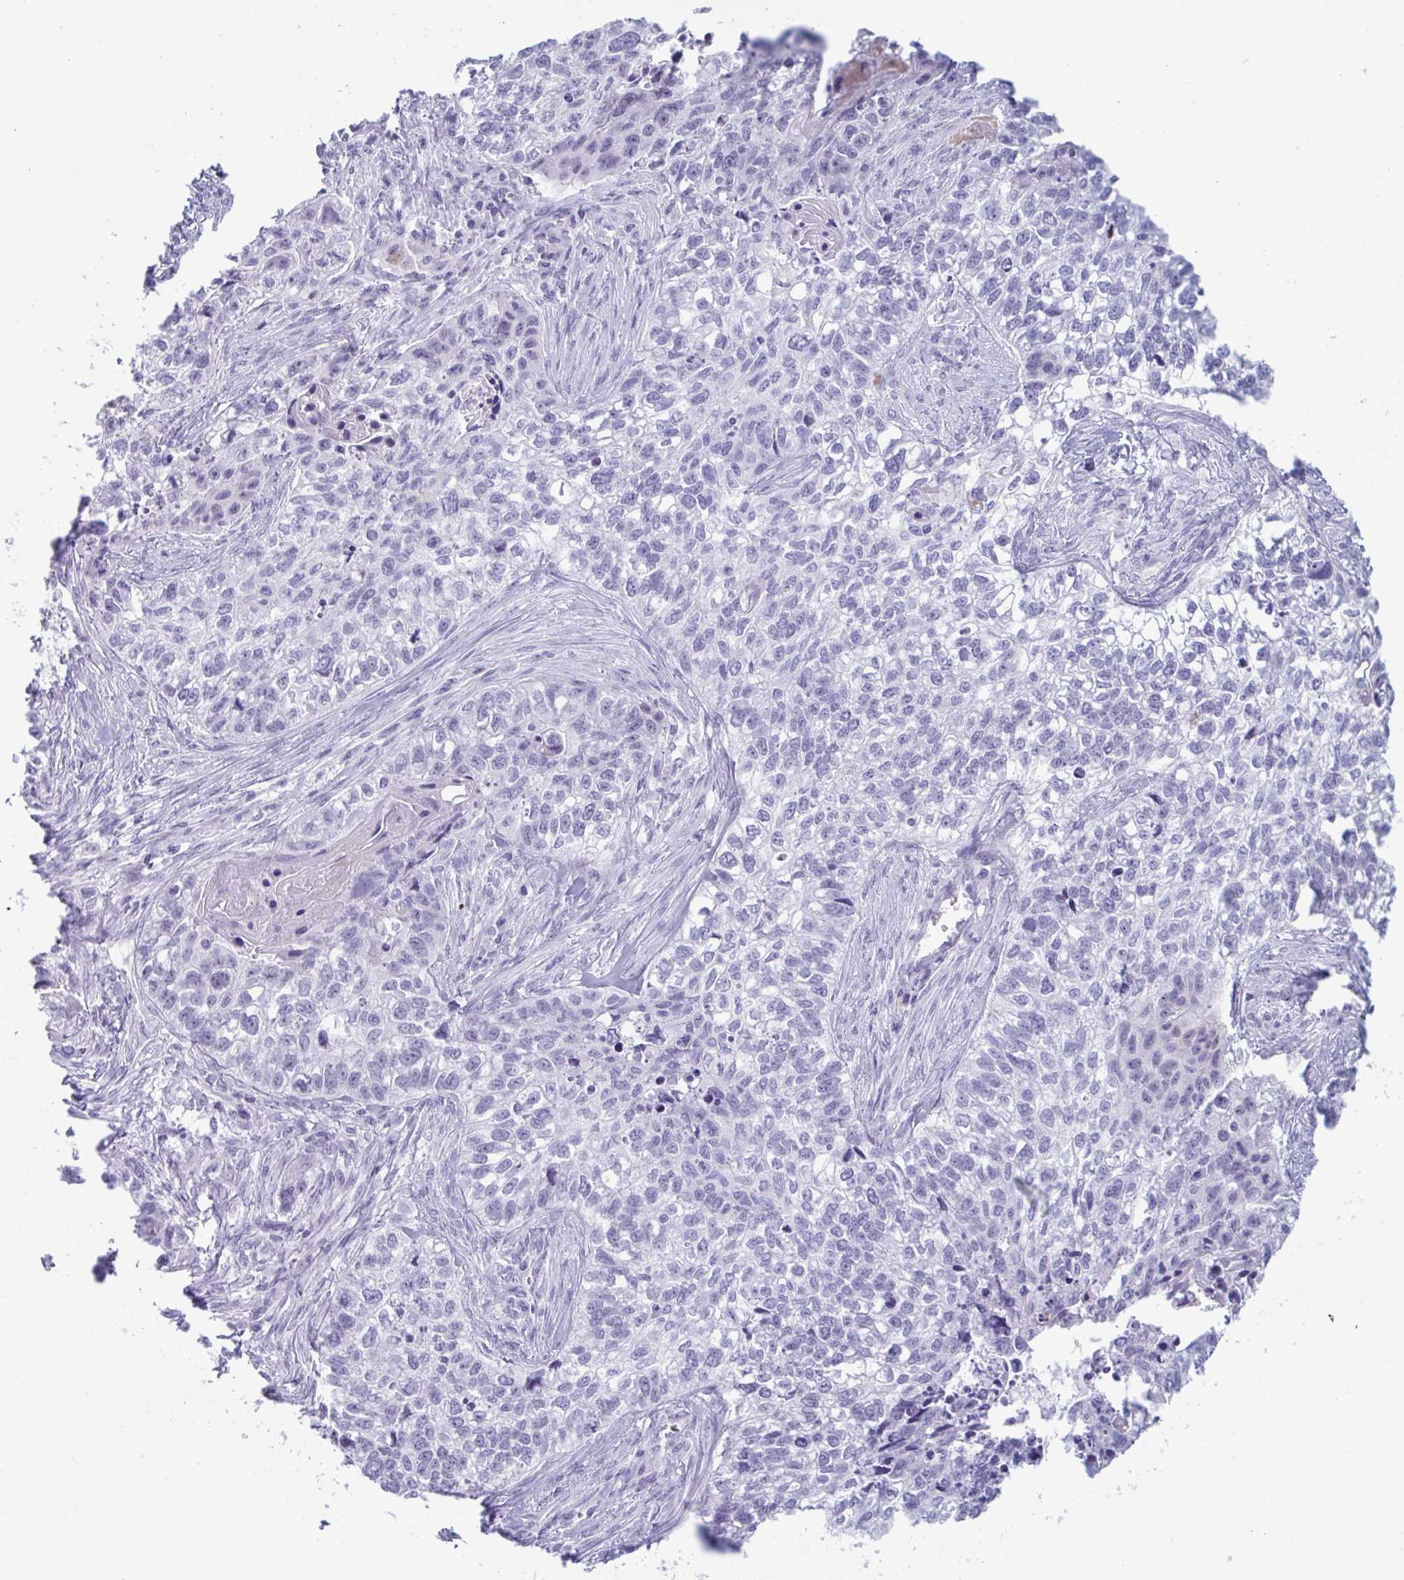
{"staining": {"intensity": "negative", "quantity": "none", "location": "none"}, "tissue": "lung cancer", "cell_type": "Tumor cells", "image_type": "cancer", "snomed": [{"axis": "morphology", "description": "Squamous cell carcinoma, NOS"}, {"axis": "topography", "description": "Lung"}], "caption": "Immunohistochemistry (IHC) image of human lung squamous cell carcinoma stained for a protein (brown), which displays no expression in tumor cells. (DAB (3,3'-diaminobenzidine) immunohistochemistry (IHC) with hematoxylin counter stain).", "gene": "CYP4F11", "patient": {"sex": "male", "age": 74}}